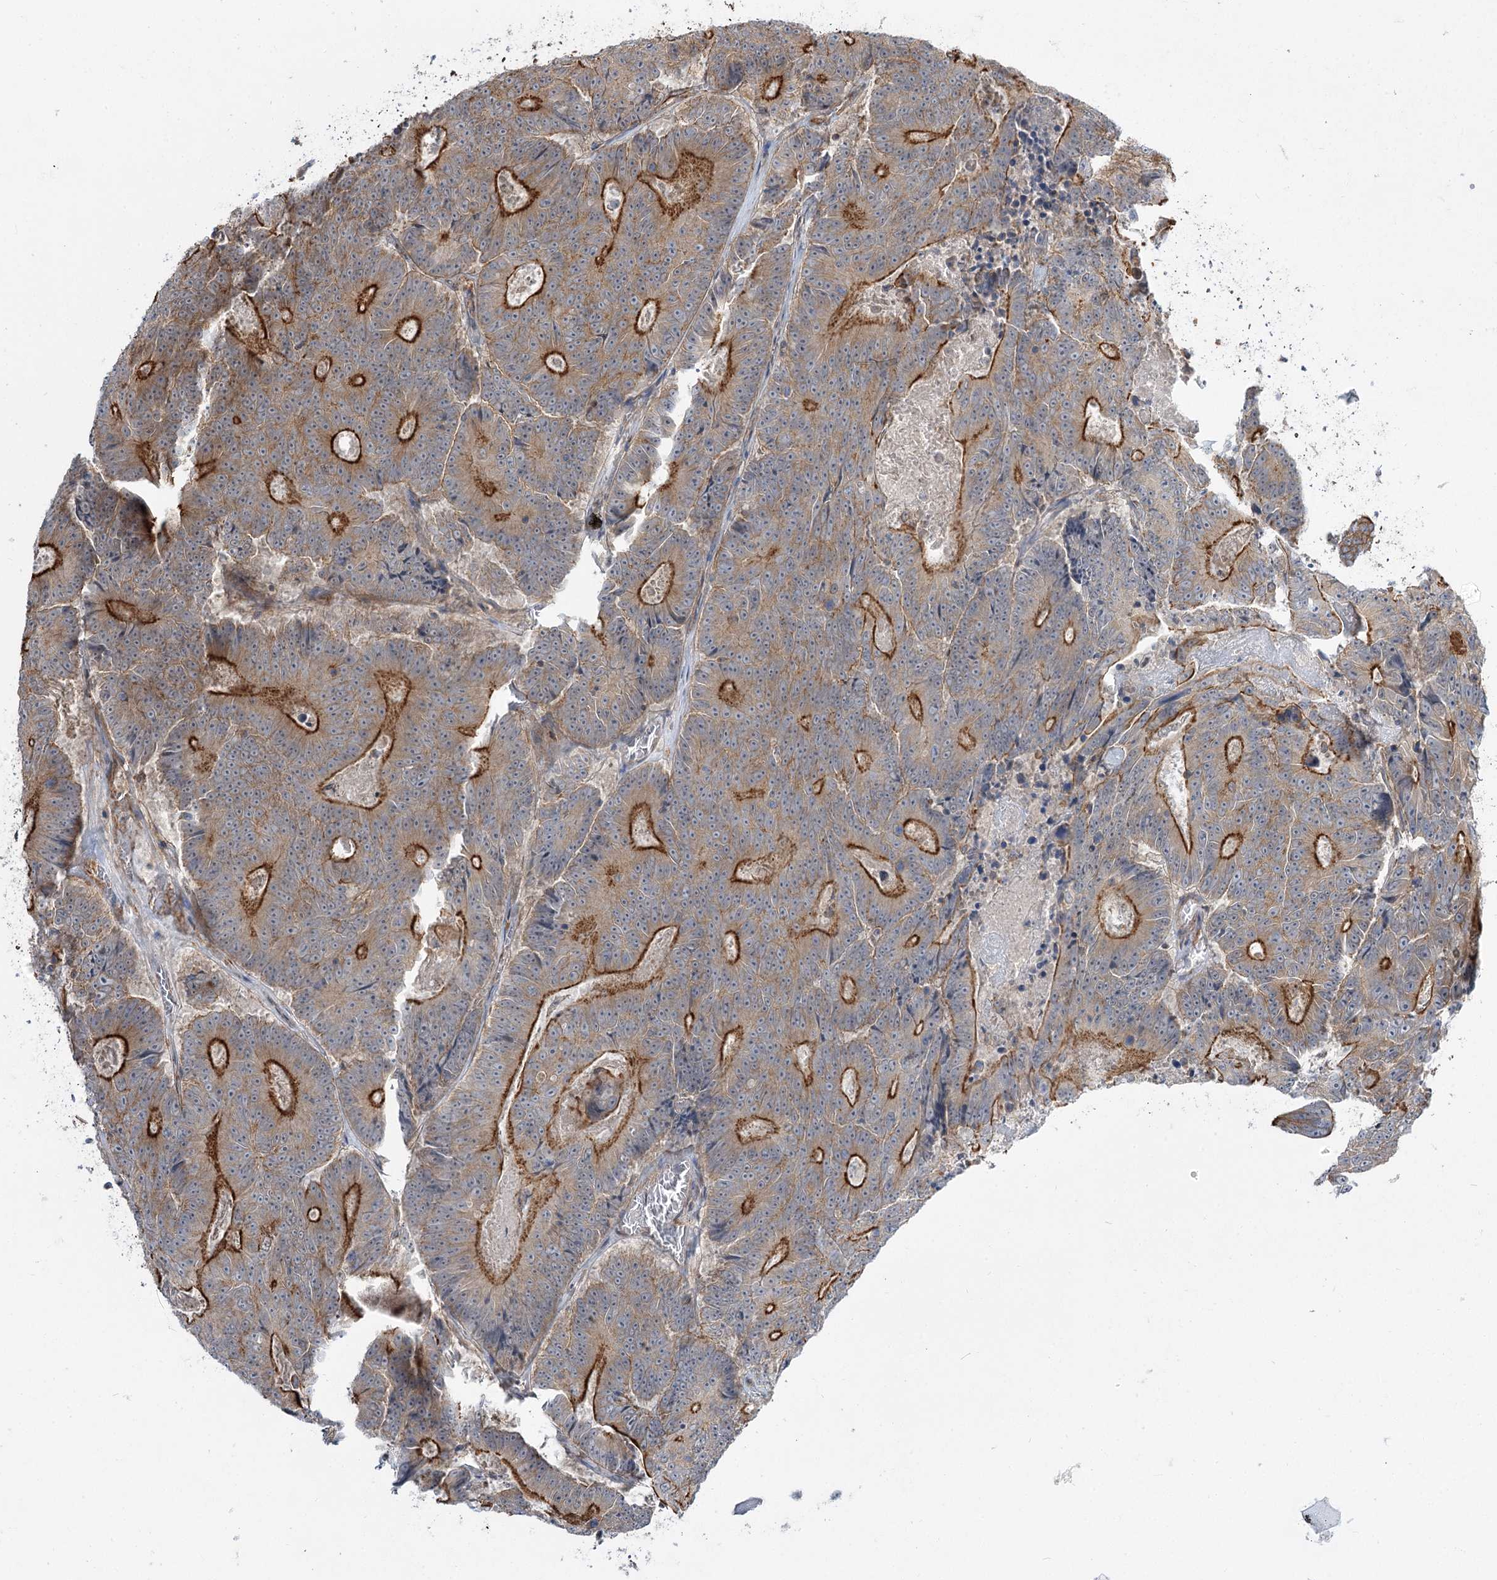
{"staining": {"intensity": "strong", "quantity": "25%-75%", "location": "cytoplasmic/membranous"}, "tissue": "colorectal cancer", "cell_type": "Tumor cells", "image_type": "cancer", "snomed": [{"axis": "morphology", "description": "Adenocarcinoma, NOS"}, {"axis": "topography", "description": "Colon"}], "caption": "Immunohistochemical staining of human colorectal cancer (adenocarcinoma) demonstrates strong cytoplasmic/membranous protein staining in about 25%-75% of tumor cells.", "gene": "SH3BP5L", "patient": {"sex": "male", "age": 83}}